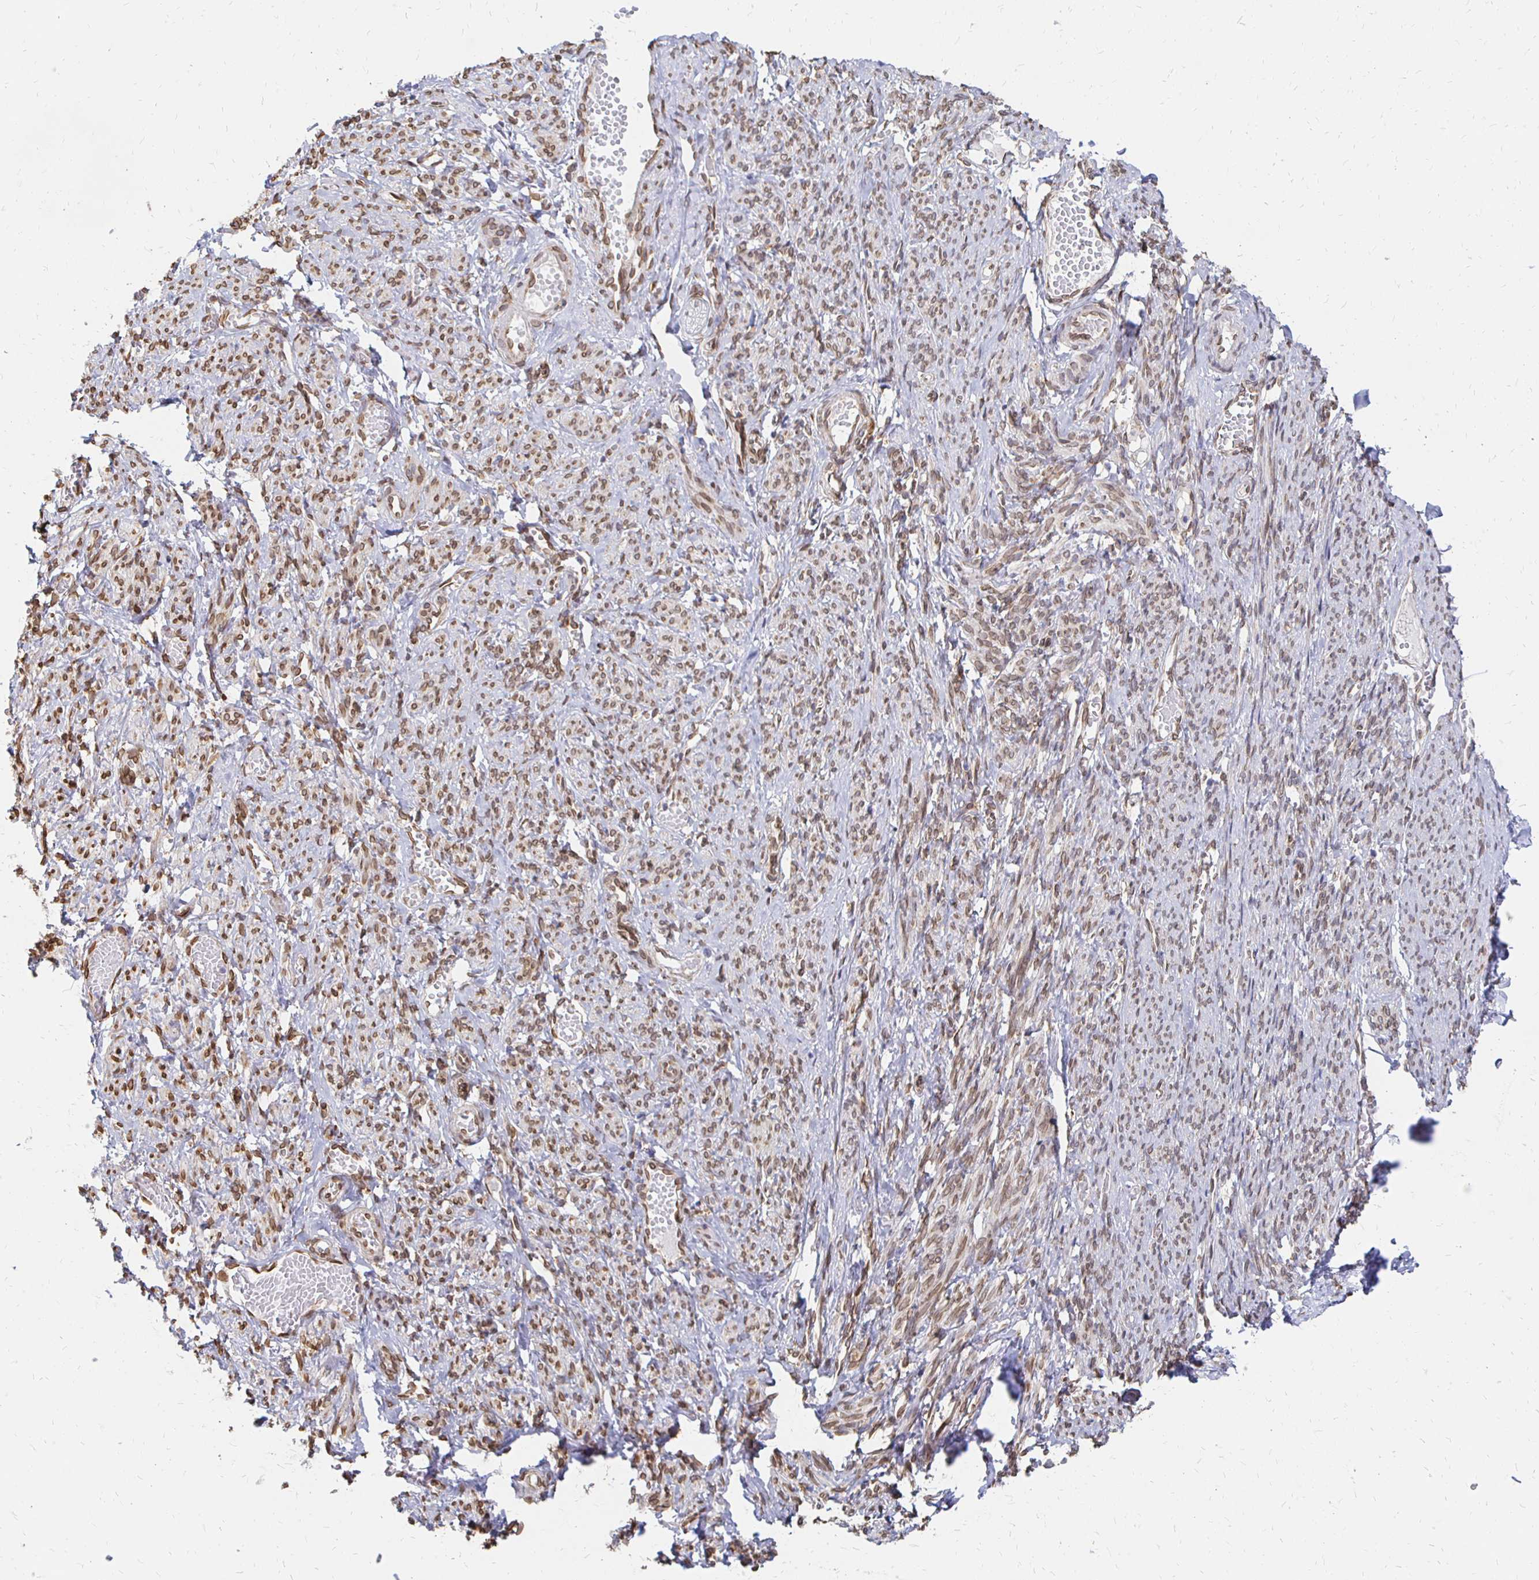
{"staining": {"intensity": "moderate", "quantity": ">75%", "location": "cytoplasmic/membranous,nuclear"}, "tissue": "smooth muscle", "cell_type": "Smooth muscle cells", "image_type": "normal", "snomed": [{"axis": "morphology", "description": "Normal tissue, NOS"}, {"axis": "topography", "description": "Smooth muscle"}], "caption": "A histopathology image of human smooth muscle stained for a protein shows moderate cytoplasmic/membranous,nuclear brown staining in smooth muscle cells. Immunohistochemistry (ihc) stains the protein of interest in brown and the nuclei are stained blue.", "gene": "PELI3", "patient": {"sex": "female", "age": 65}}